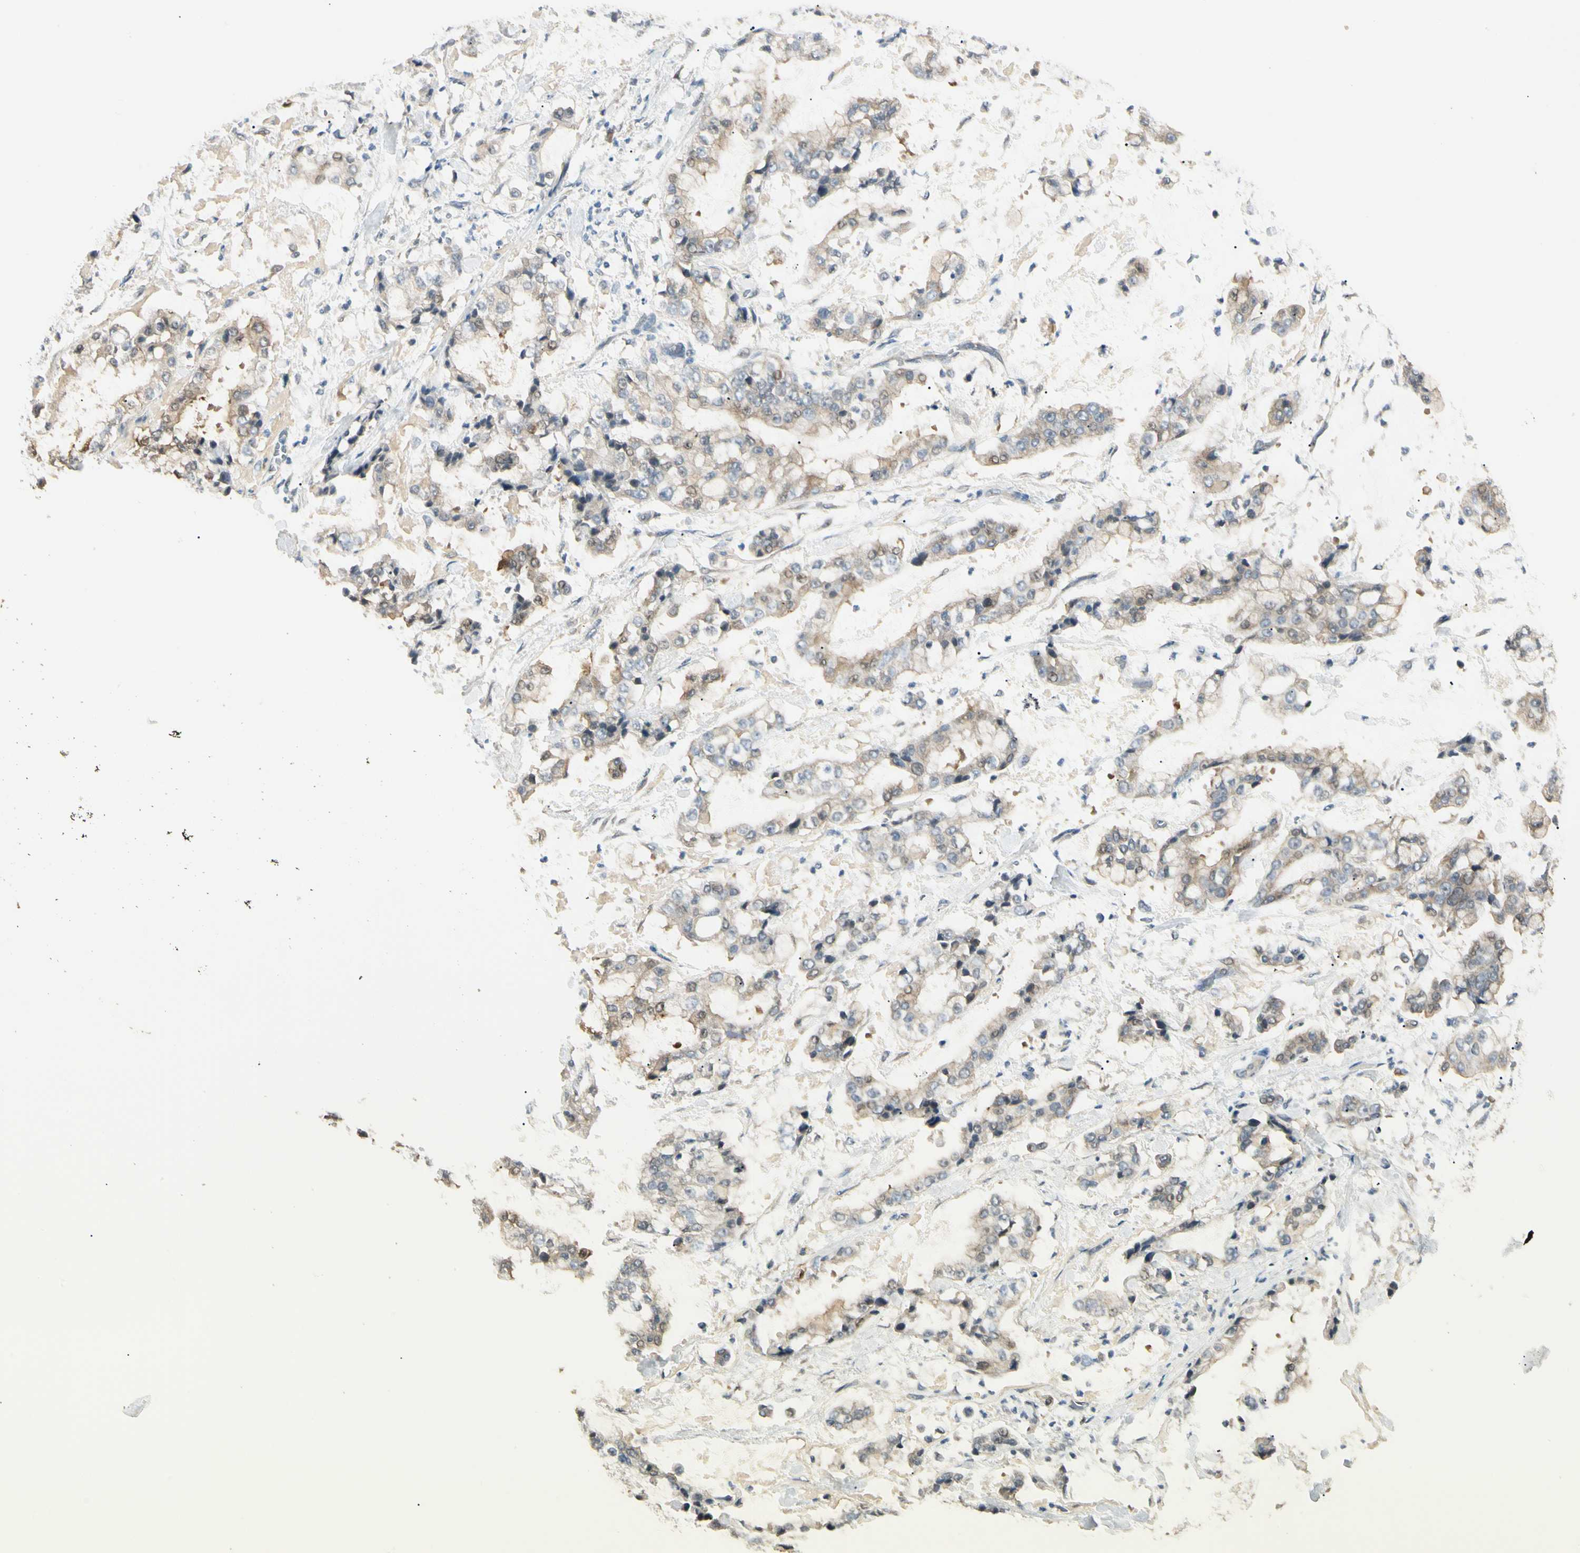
{"staining": {"intensity": "moderate", "quantity": "<25%", "location": "cytoplasmic/membranous"}, "tissue": "stomach cancer", "cell_type": "Tumor cells", "image_type": "cancer", "snomed": [{"axis": "morphology", "description": "Normal tissue, NOS"}, {"axis": "morphology", "description": "Adenocarcinoma, NOS"}, {"axis": "topography", "description": "Stomach, upper"}, {"axis": "topography", "description": "Stomach"}], "caption": "Moderate cytoplasmic/membranous positivity is seen in approximately <25% of tumor cells in stomach cancer.", "gene": "GNE", "patient": {"sex": "male", "age": 76}}